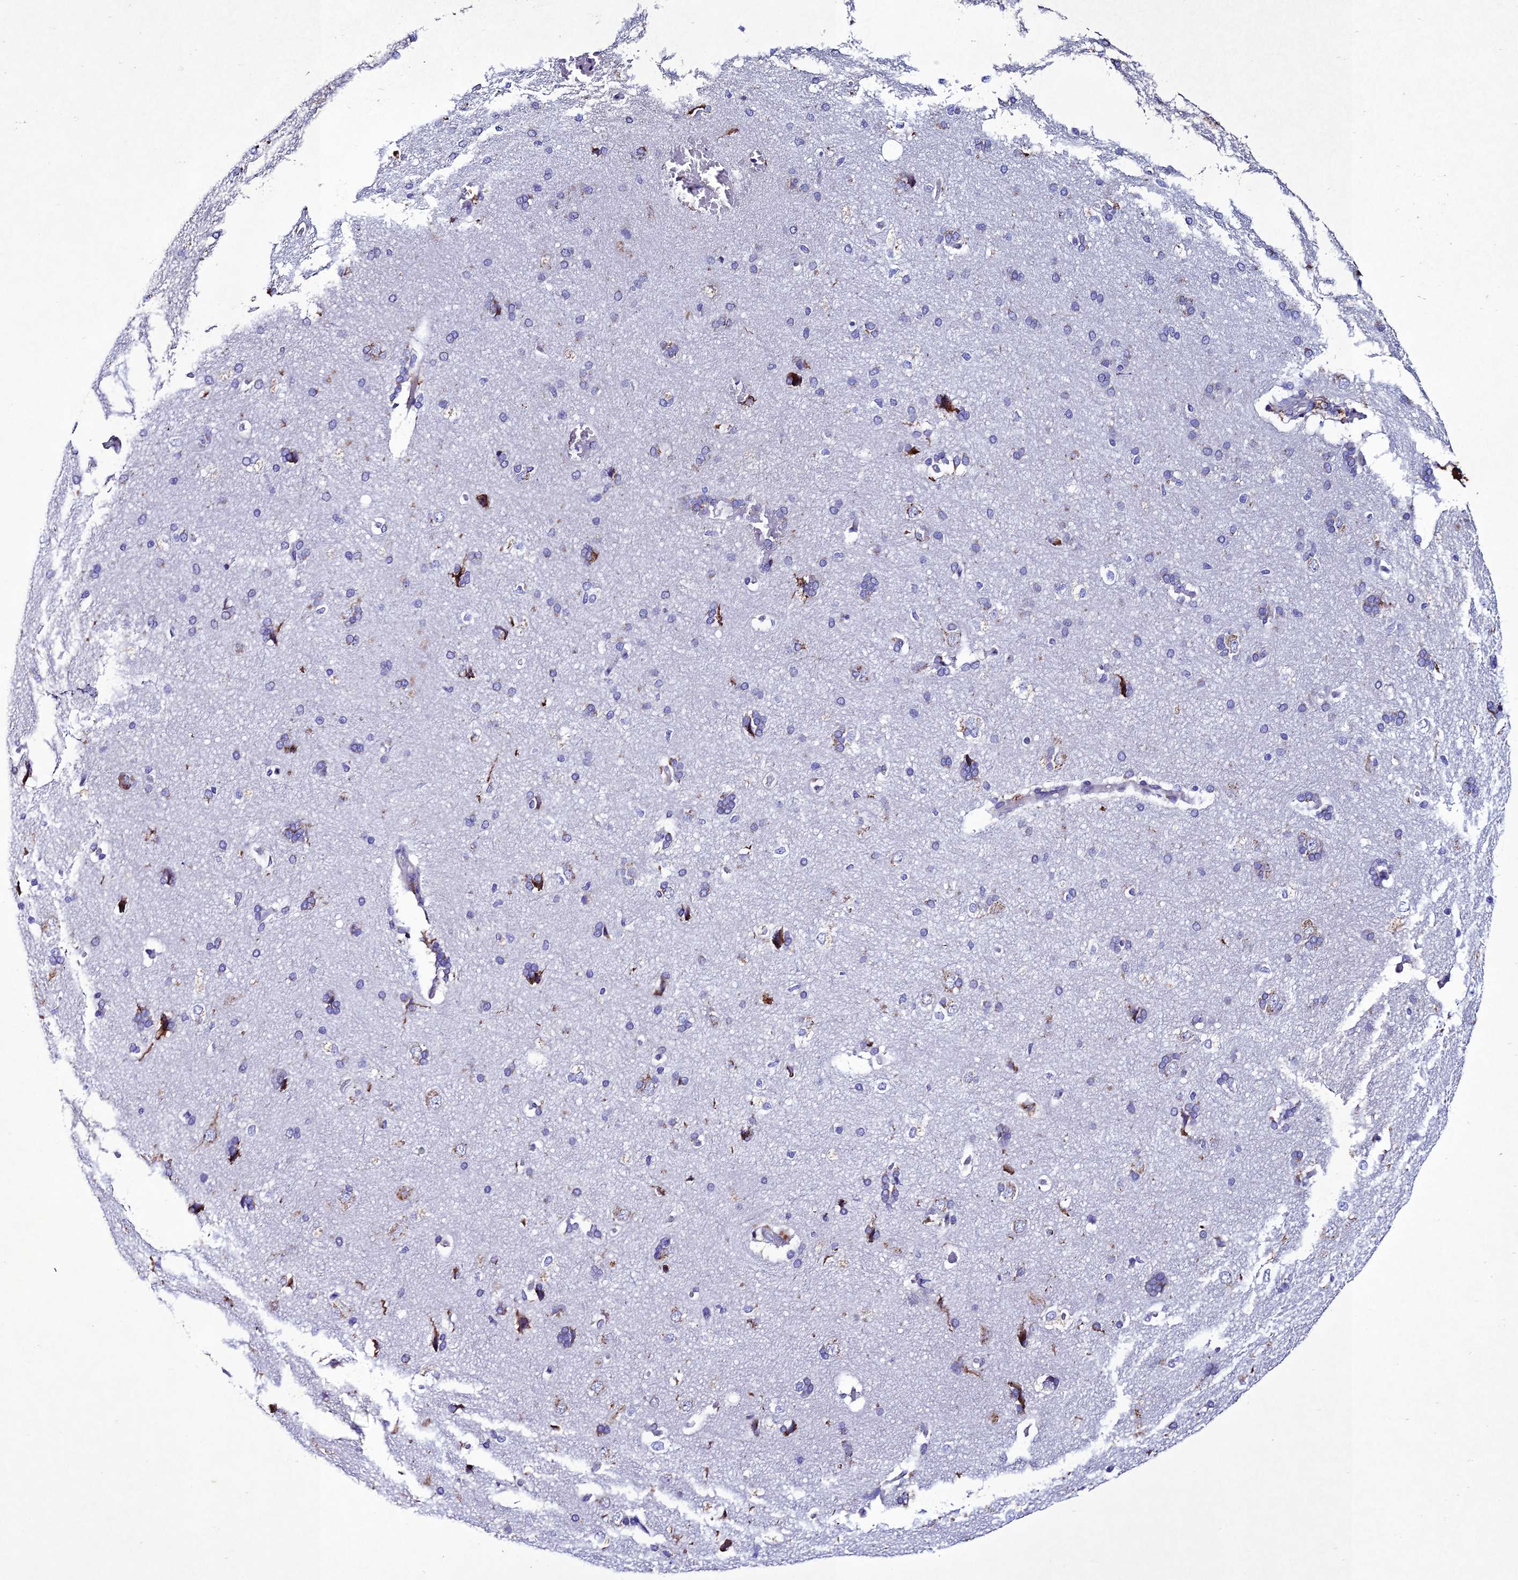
{"staining": {"intensity": "negative", "quantity": "none", "location": "none"}, "tissue": "cerebral cortex", "cell_type": "Endothelial cells", "image_type": "normal", "snomed": [{"axis": "morphology", "description": "Normal tissue, NOS"}, {"axis": "topography", "description": "Cerebral cortex"}], "caption": "Immunohistochemistry image of benign cerebral cortex: human cerebral cortex stained with DAB reveals no significant protein staining in endothelial cells.", "gene": "OR51Q1", "patient": {"sex": "male", "age": 62}}